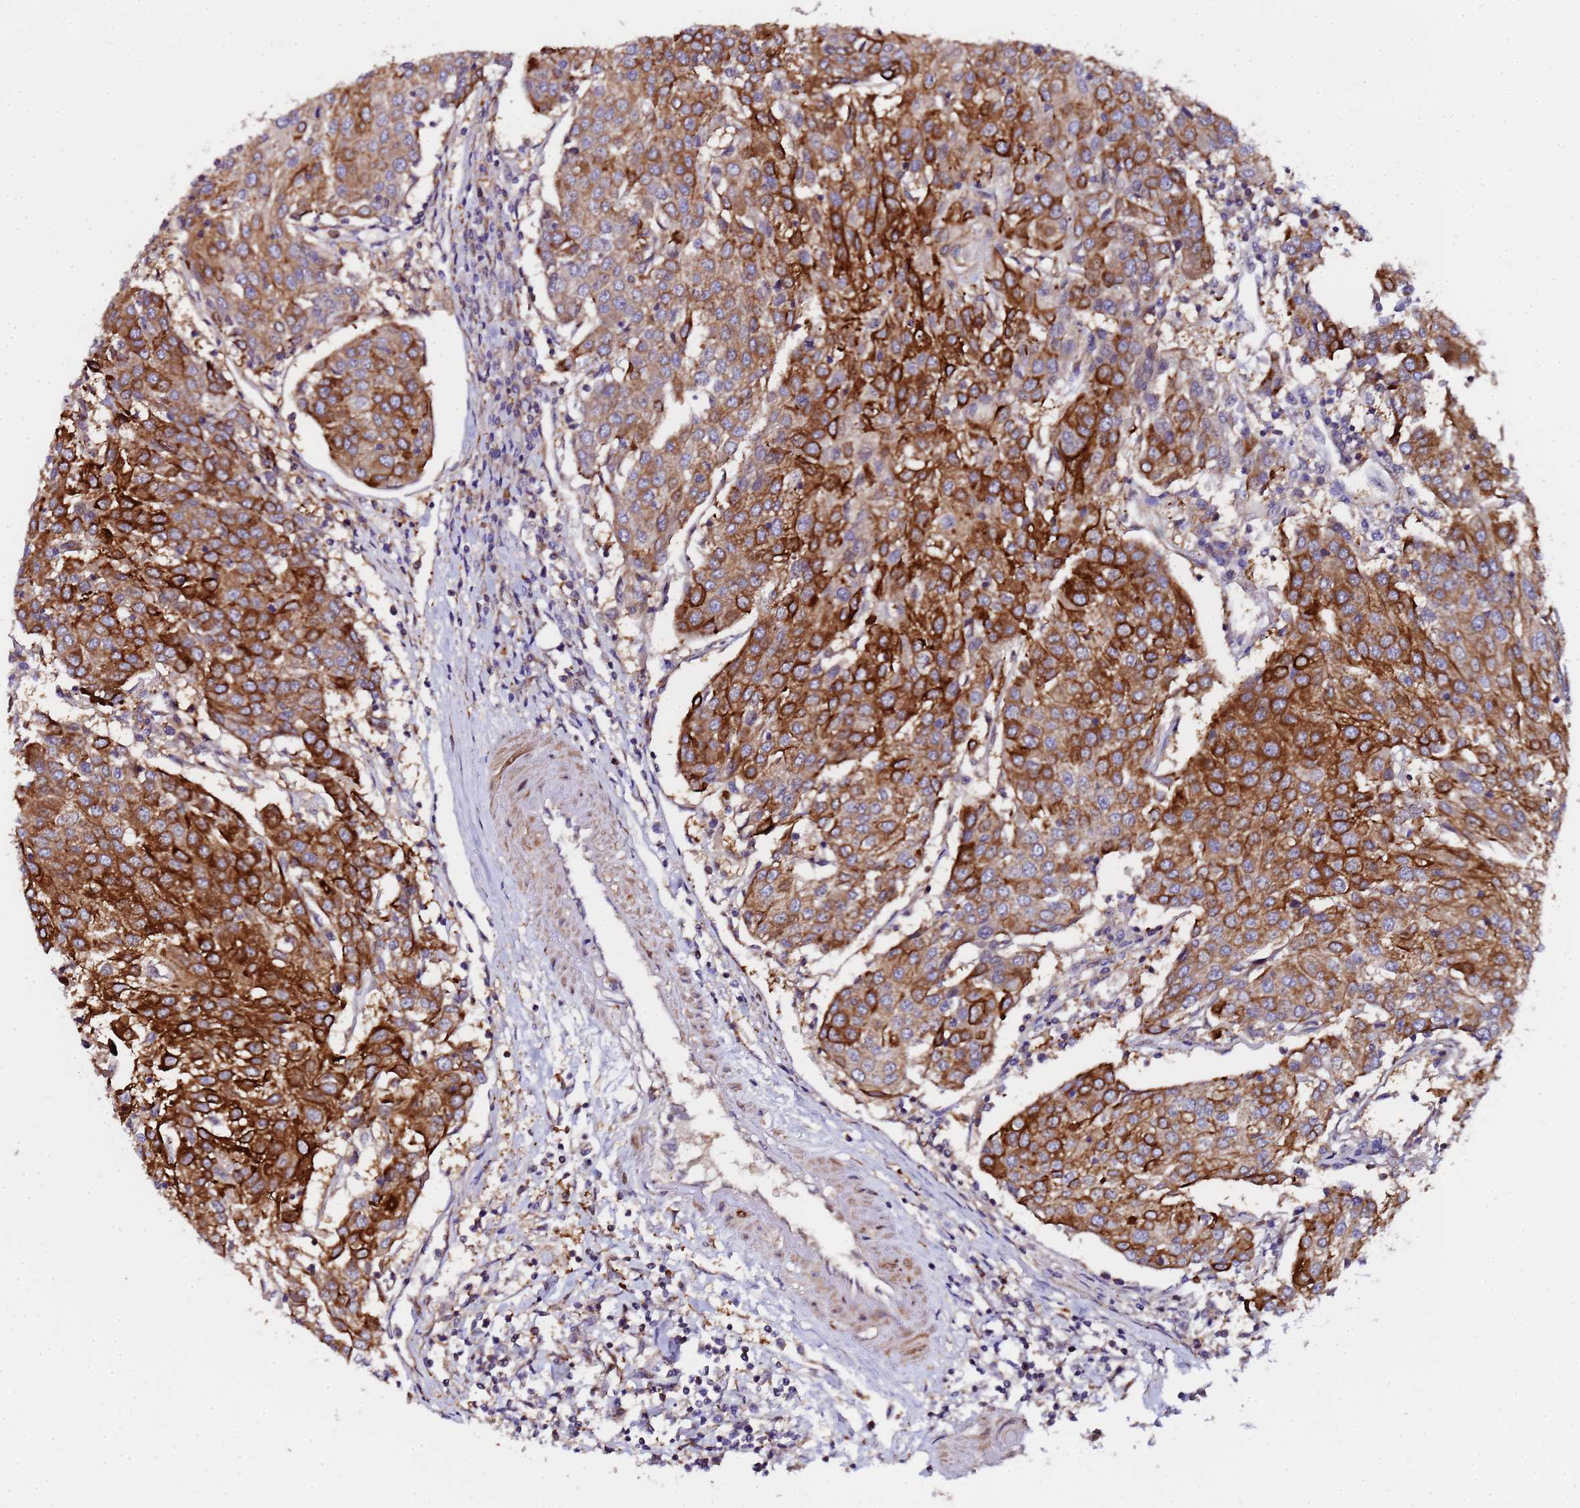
{"staining": {"intensity": "strong", "quantity": "25%-75%", "location": "cytoplasmic/membranous"}, "tissue": "urothelial cancer", "cell_type": "Tumor cells", "image_type": "cancer", "snomed": [{"axis": "morphology", "description": "Urothelial carcinoma, High grade"}, {"axis": "topography", "description": "Urinary bladder"}], "caption": "About 25%-75% of tumor cells in high-grade urothelial carcinoma display strong cytoplasmic/membranous protein positivity as visualized by brown immunohistochemical staining.", "gene": "MOCS1", "patient": {"sex": "female", "age": 85}}